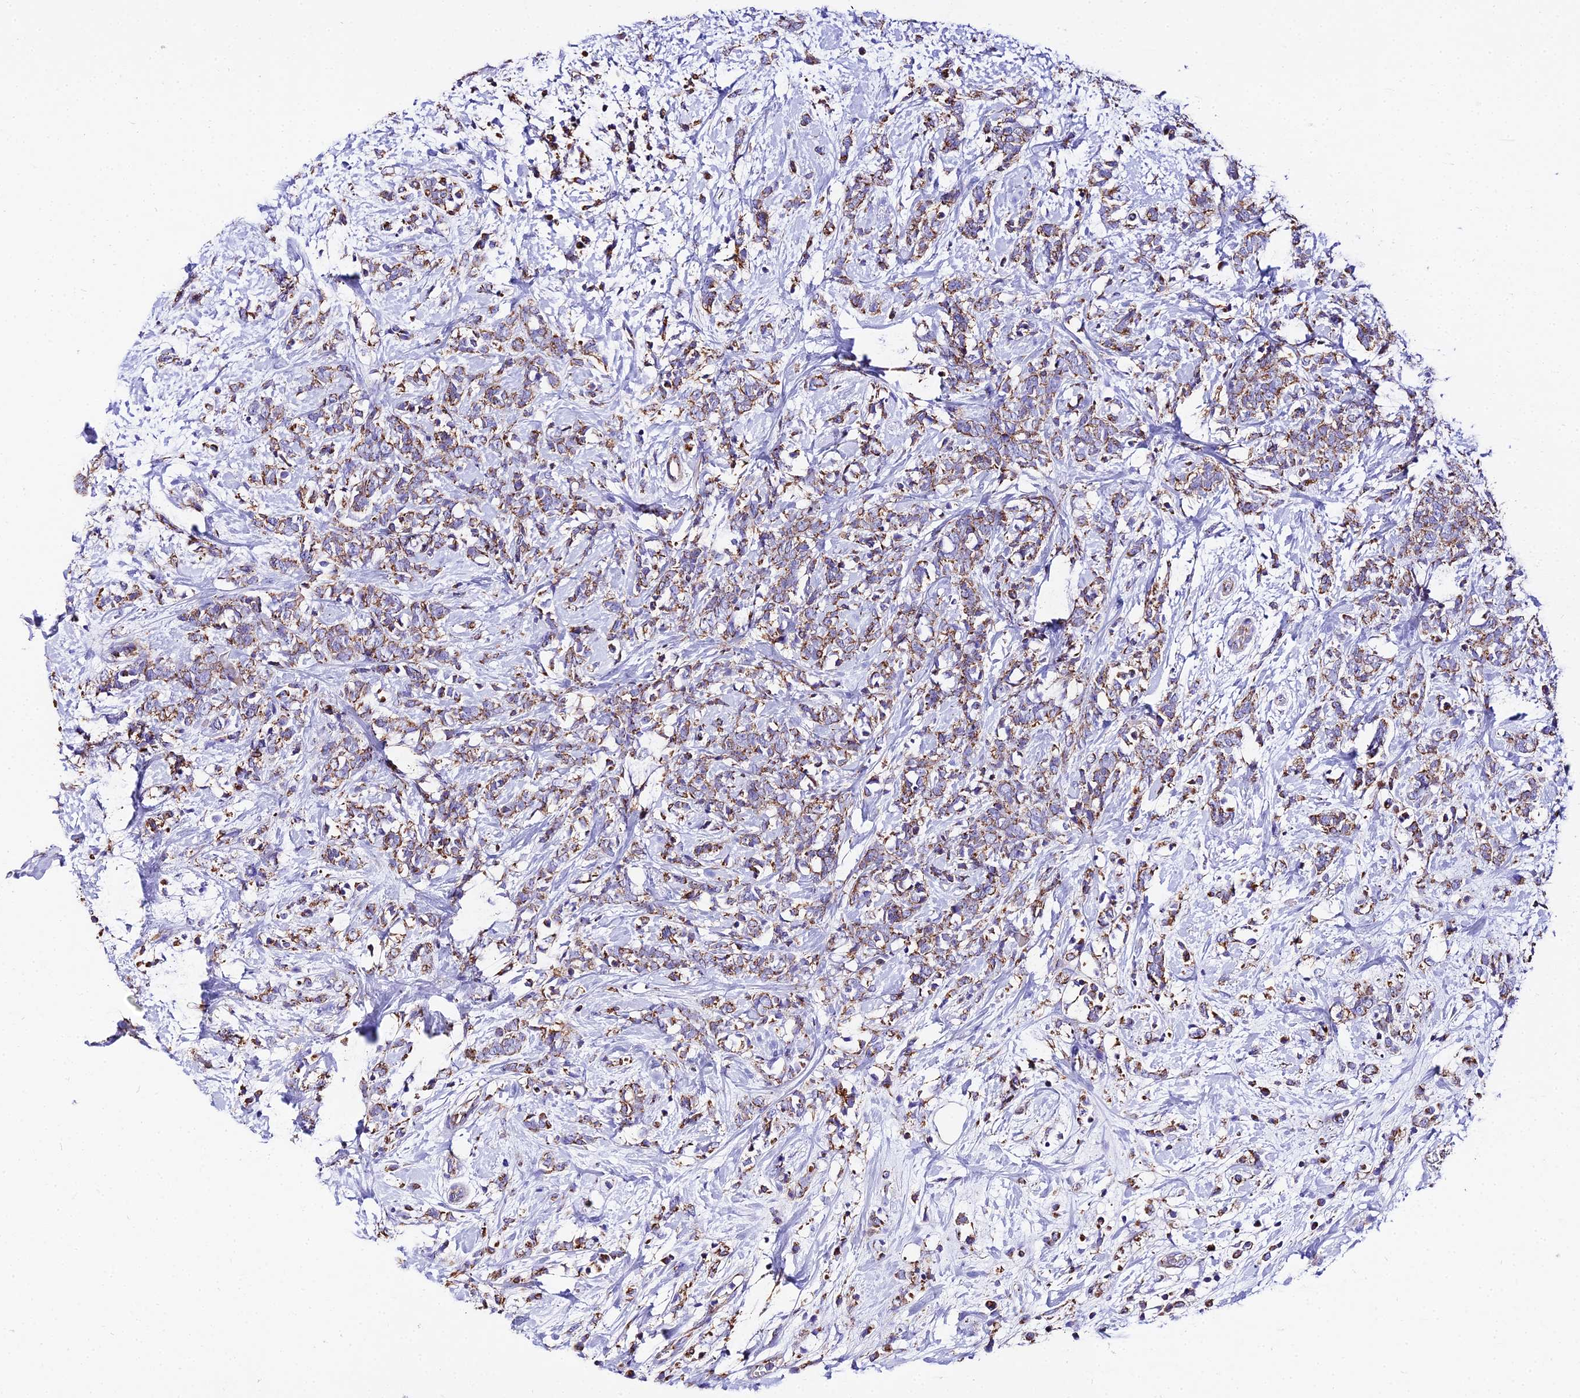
{"staining": {"intensity": "moderate", "quantity": ">75%", "location": "cytoplasmic/membranous"}, "tissue": "breast cancer", "cell_type": "Tumor cells", "image_type": "cancer", "snomed": [{"axis": "morphology", "description": "Lobular carcinoma"}, {"axis": "topography", "description": "Breast"}], "caption": "Brown immunohistochemical staining in human lobular carcinoma (breast) displays moderate cytoplasmic/membranous expression in approximately >75% of tumor cells.", "gene": "OCIAD1", "patient": {"sex": "female", "age": 58}}